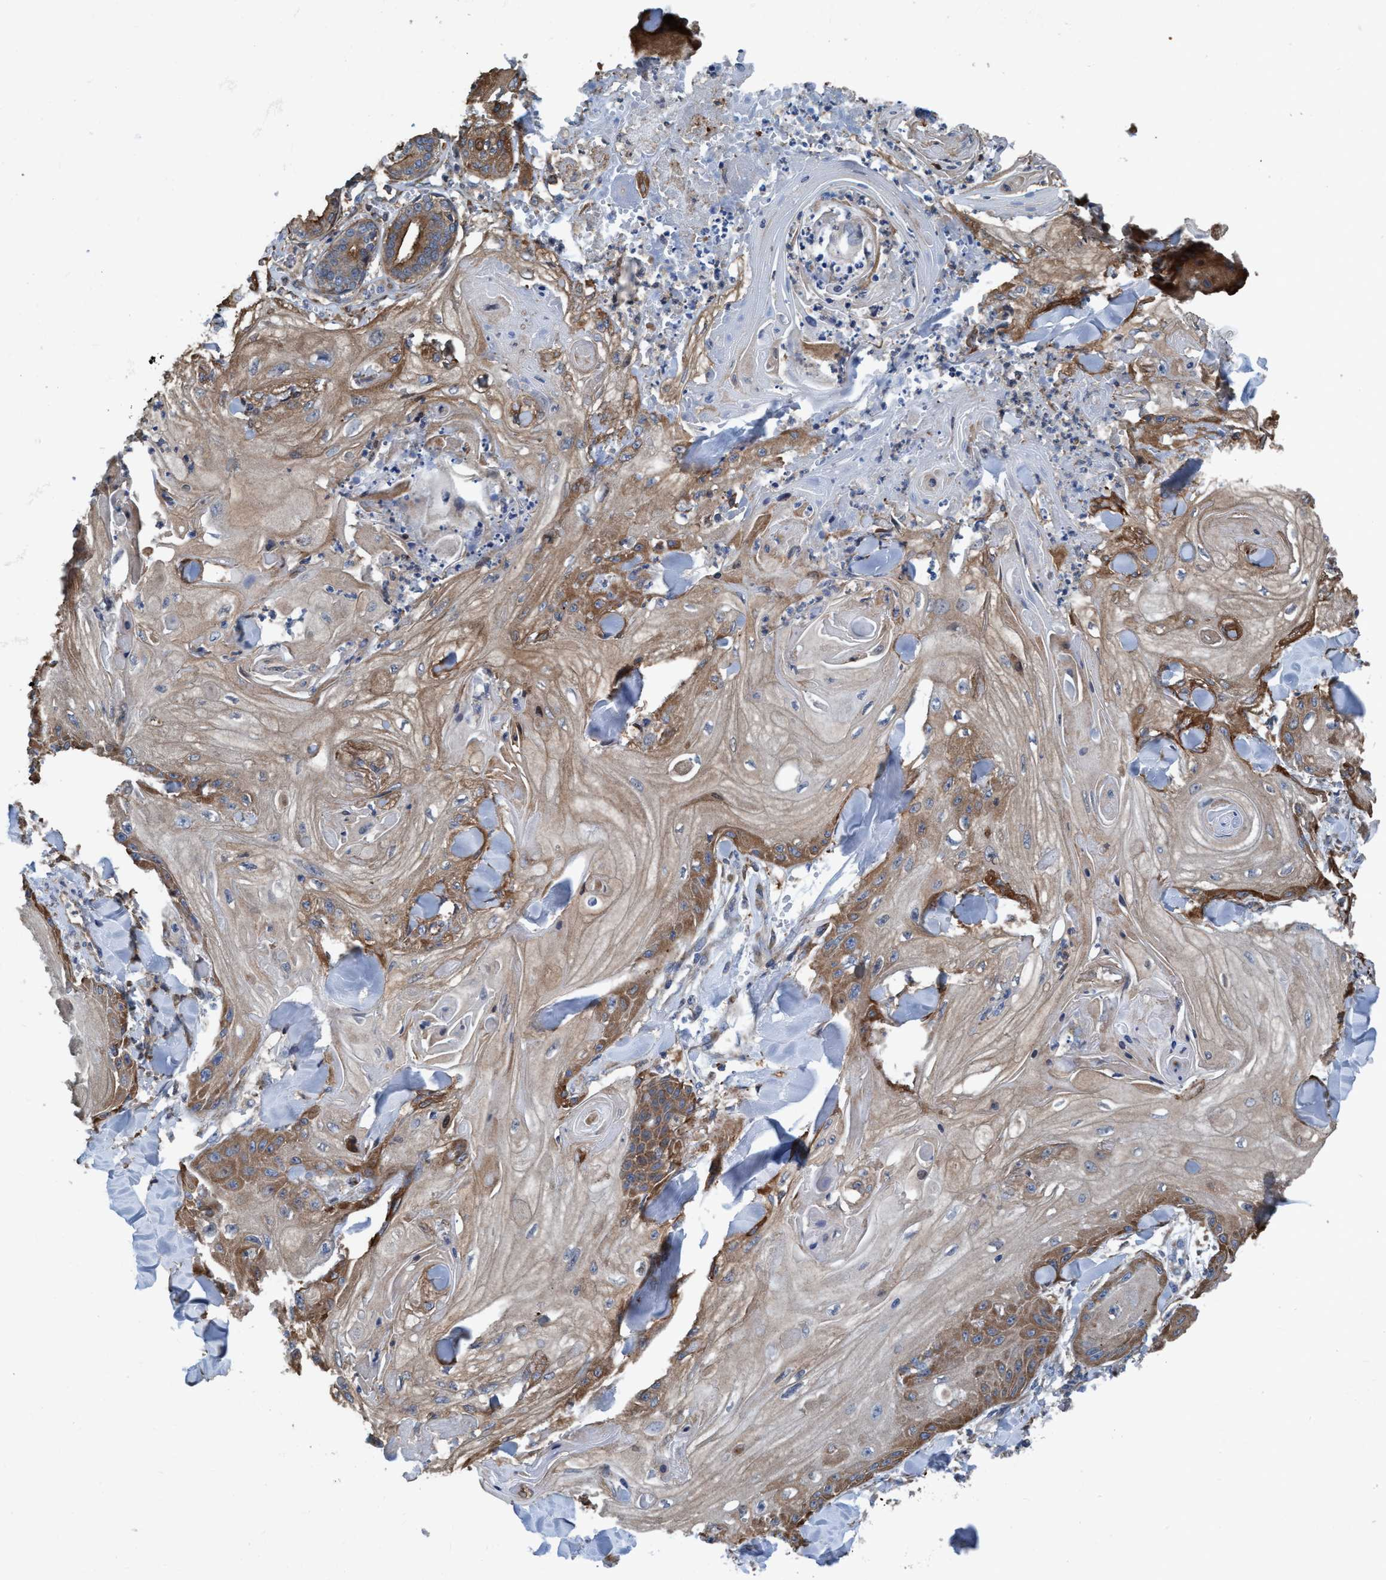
{"staining": {"intensity": "moderate", "quantity": ">75%", "location": "cytoplasmic/membranous"}, "tissue": "skin cancer", "cell_type": "Tumor cells", "image_type": "cancer", "snomed": [{"axis": "morphology", "description": "Squamous cell carcinoma, NOS"}, {"axis": "topography", "description": "Skin"}], "caption": "About >75% of tumor cells in squamous cell carcinoma (skin) exhibit moderate cytoplasmic/membranous protein staining as visualized by brown immunohistochemical staining.", "gene": "NMT1", "patient": {"sex": "male", "age": 74}}